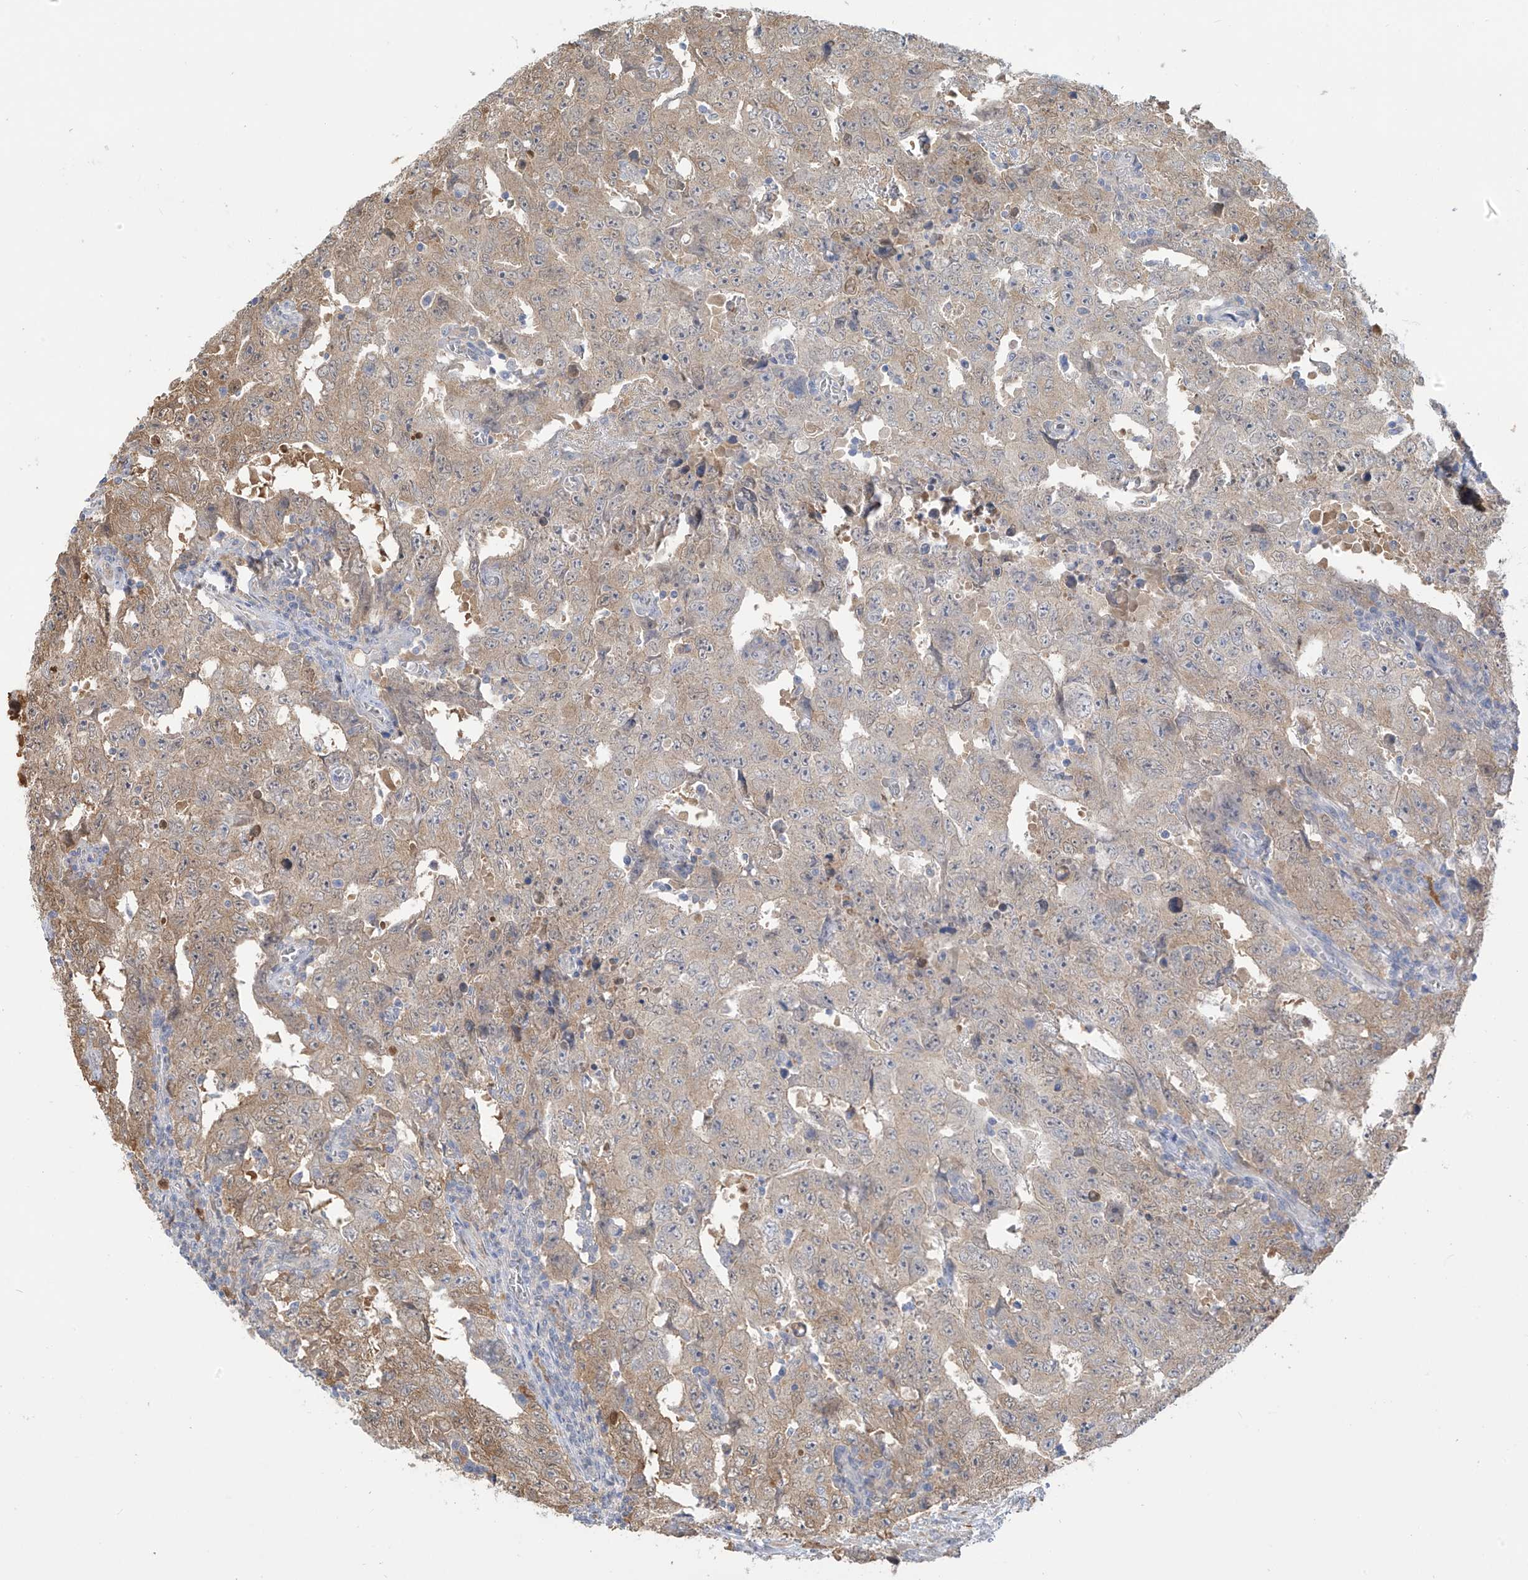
{"staining": {"intensity": "moderate", "quantity": ">75%", "location": "cytoplasmic/membranous,nuclear"}, "tissue": "testis cancer", "cell_type": "Tumor cells", "image_type": "cancer", "snomed": [{"axis": "morphology", "description": "Carcinoma, Embryonal, NOS"}, {"axis": "topography", "description": "Testis"}], "caption": "Testis cancer (embryonal carcinoma) stained for a protein (brown) demonstrates moderate cytoplasmic/membranous and nuclear positive expression in approximately >75% of tumor cells.", "gene": "IDH1", "patient": {"sex": "male", "age": 26}}